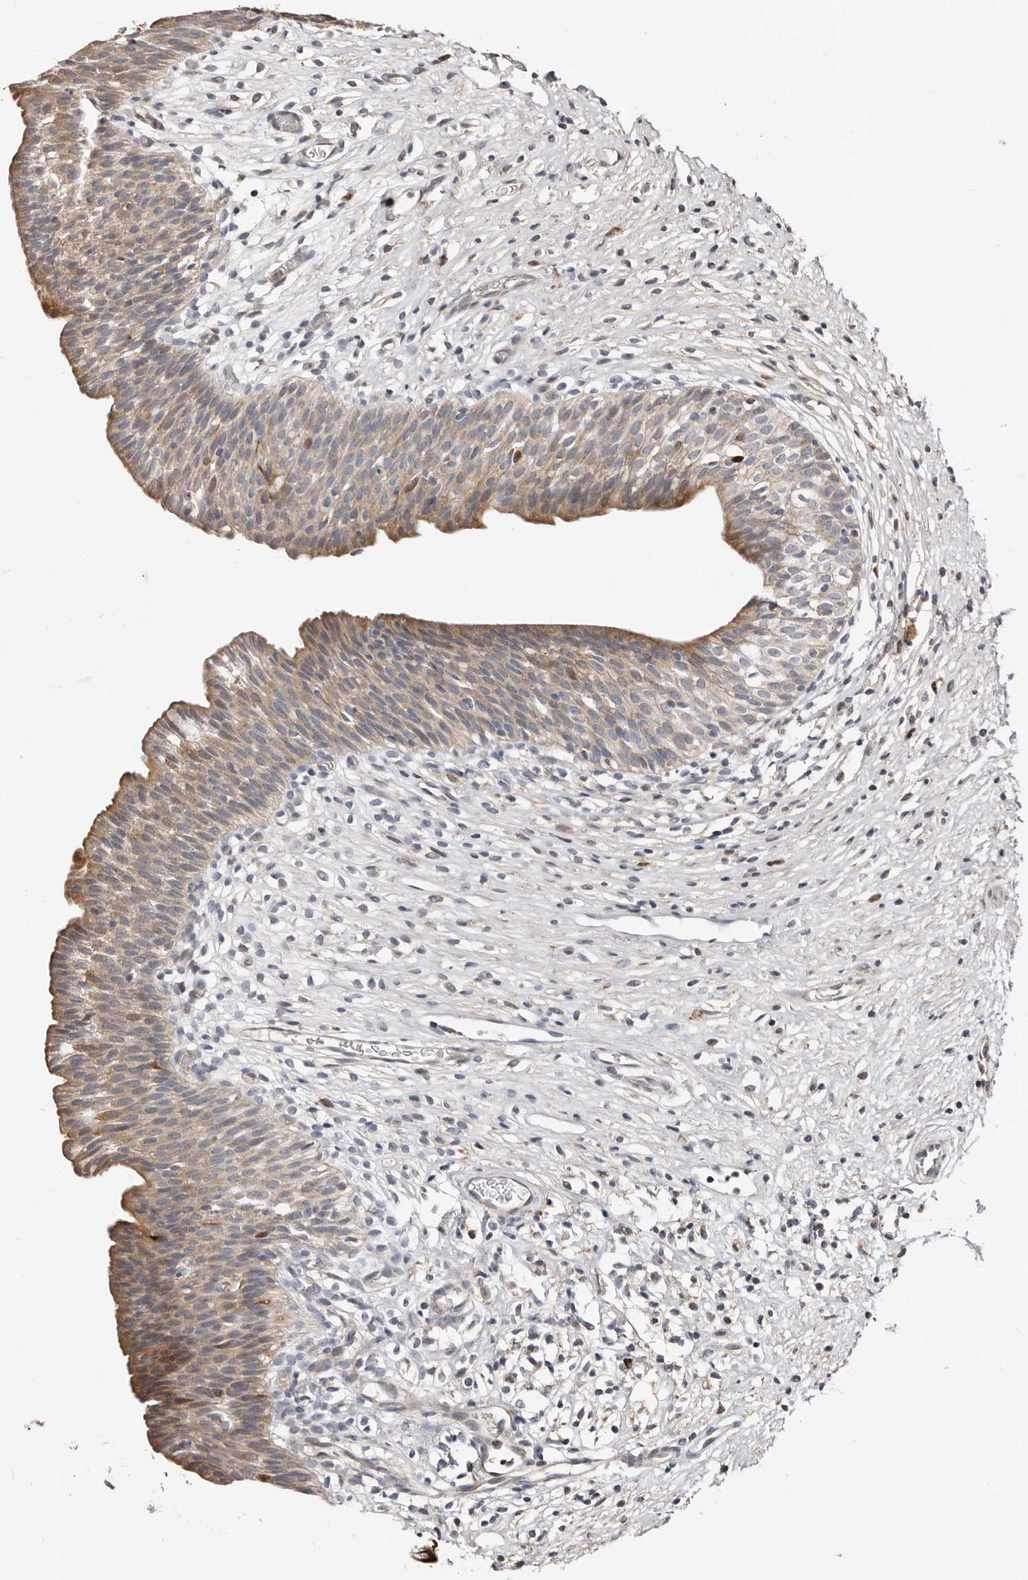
{"staining": {"intensity": "moderate", "quantity": "25%-75%", "location": "cytoplasmic/membranous"}, "tissue": "urinary bladder", "cell_type": "Urothelial cells", "image_type": "normal", "snomed": [{"axis": "morphology", "description": "Normal tissue, NOS"}, {"axis": "topography", "description": "Urinary bladder"}], "caption": "Immunohistochemical staining of unremarkable urinary bladder displays moderate cytoplasmic/membranous protein expression in about 25%-75% of urothelial cells.", "gene": "SMYD4", "patient": {"sex": "male", "age": 1}}